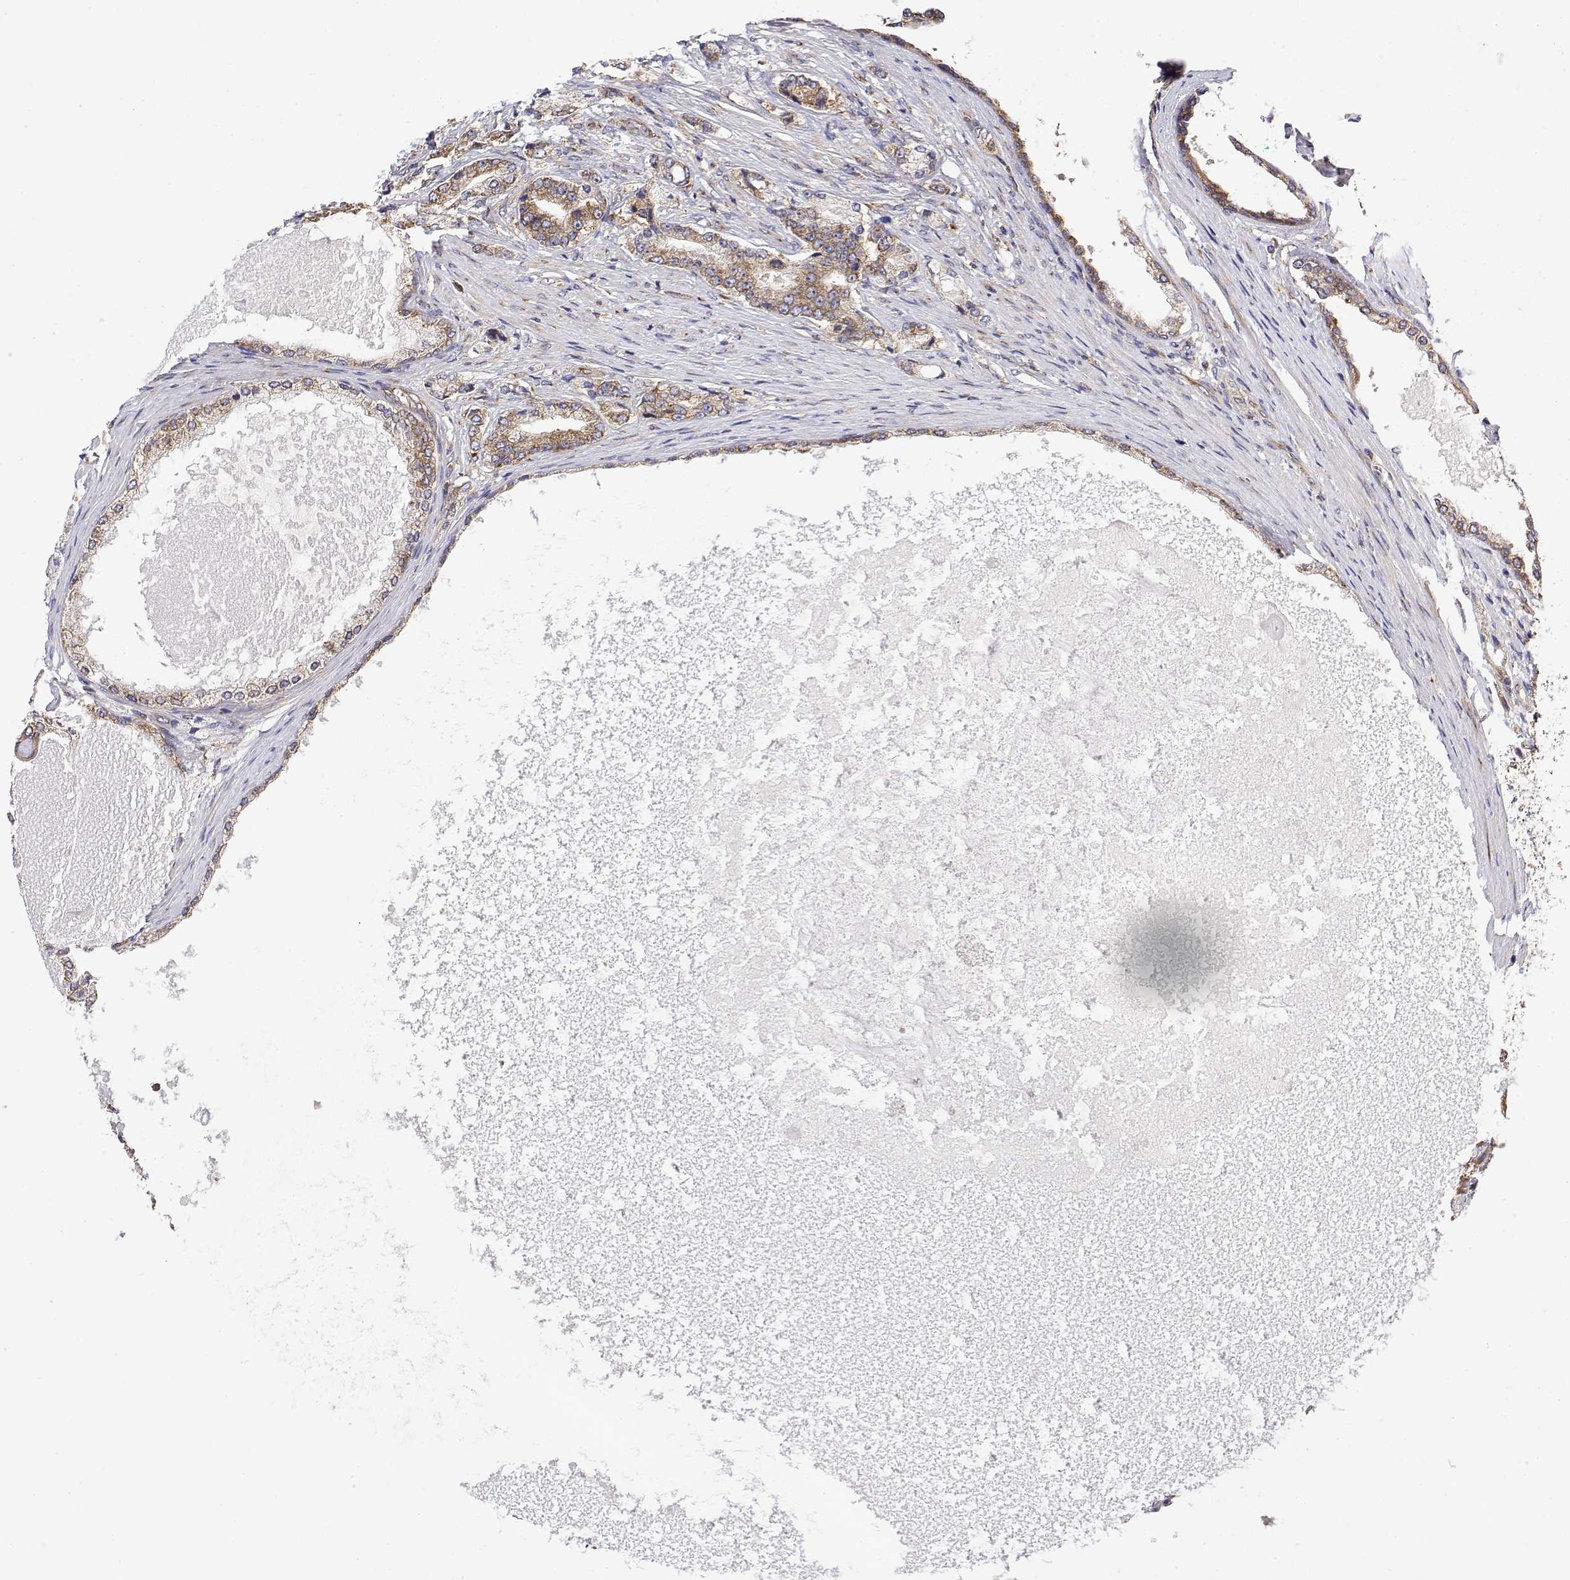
{"staining": {"intensity": "moderate", "quantity": ">75%", "location": "cytoplasmic/membranous"}, "tissue": "prostate cancer", "cell_type": "Tumor cells", "image_type": "cancer", "snomed": [{"axis": "morphology", "description": "Adenocarcinoma, High grade"}, {"axis": "topography", "description": "Prostate and seminal vesicle, NOS"}], "caption": "Prostate cancer tissue shows moderate cytoplasmic/membranous expression in approximately >75% of tumor cells", "gene": "EEF1G", "patient": {"sex": "male", "age": 61}}